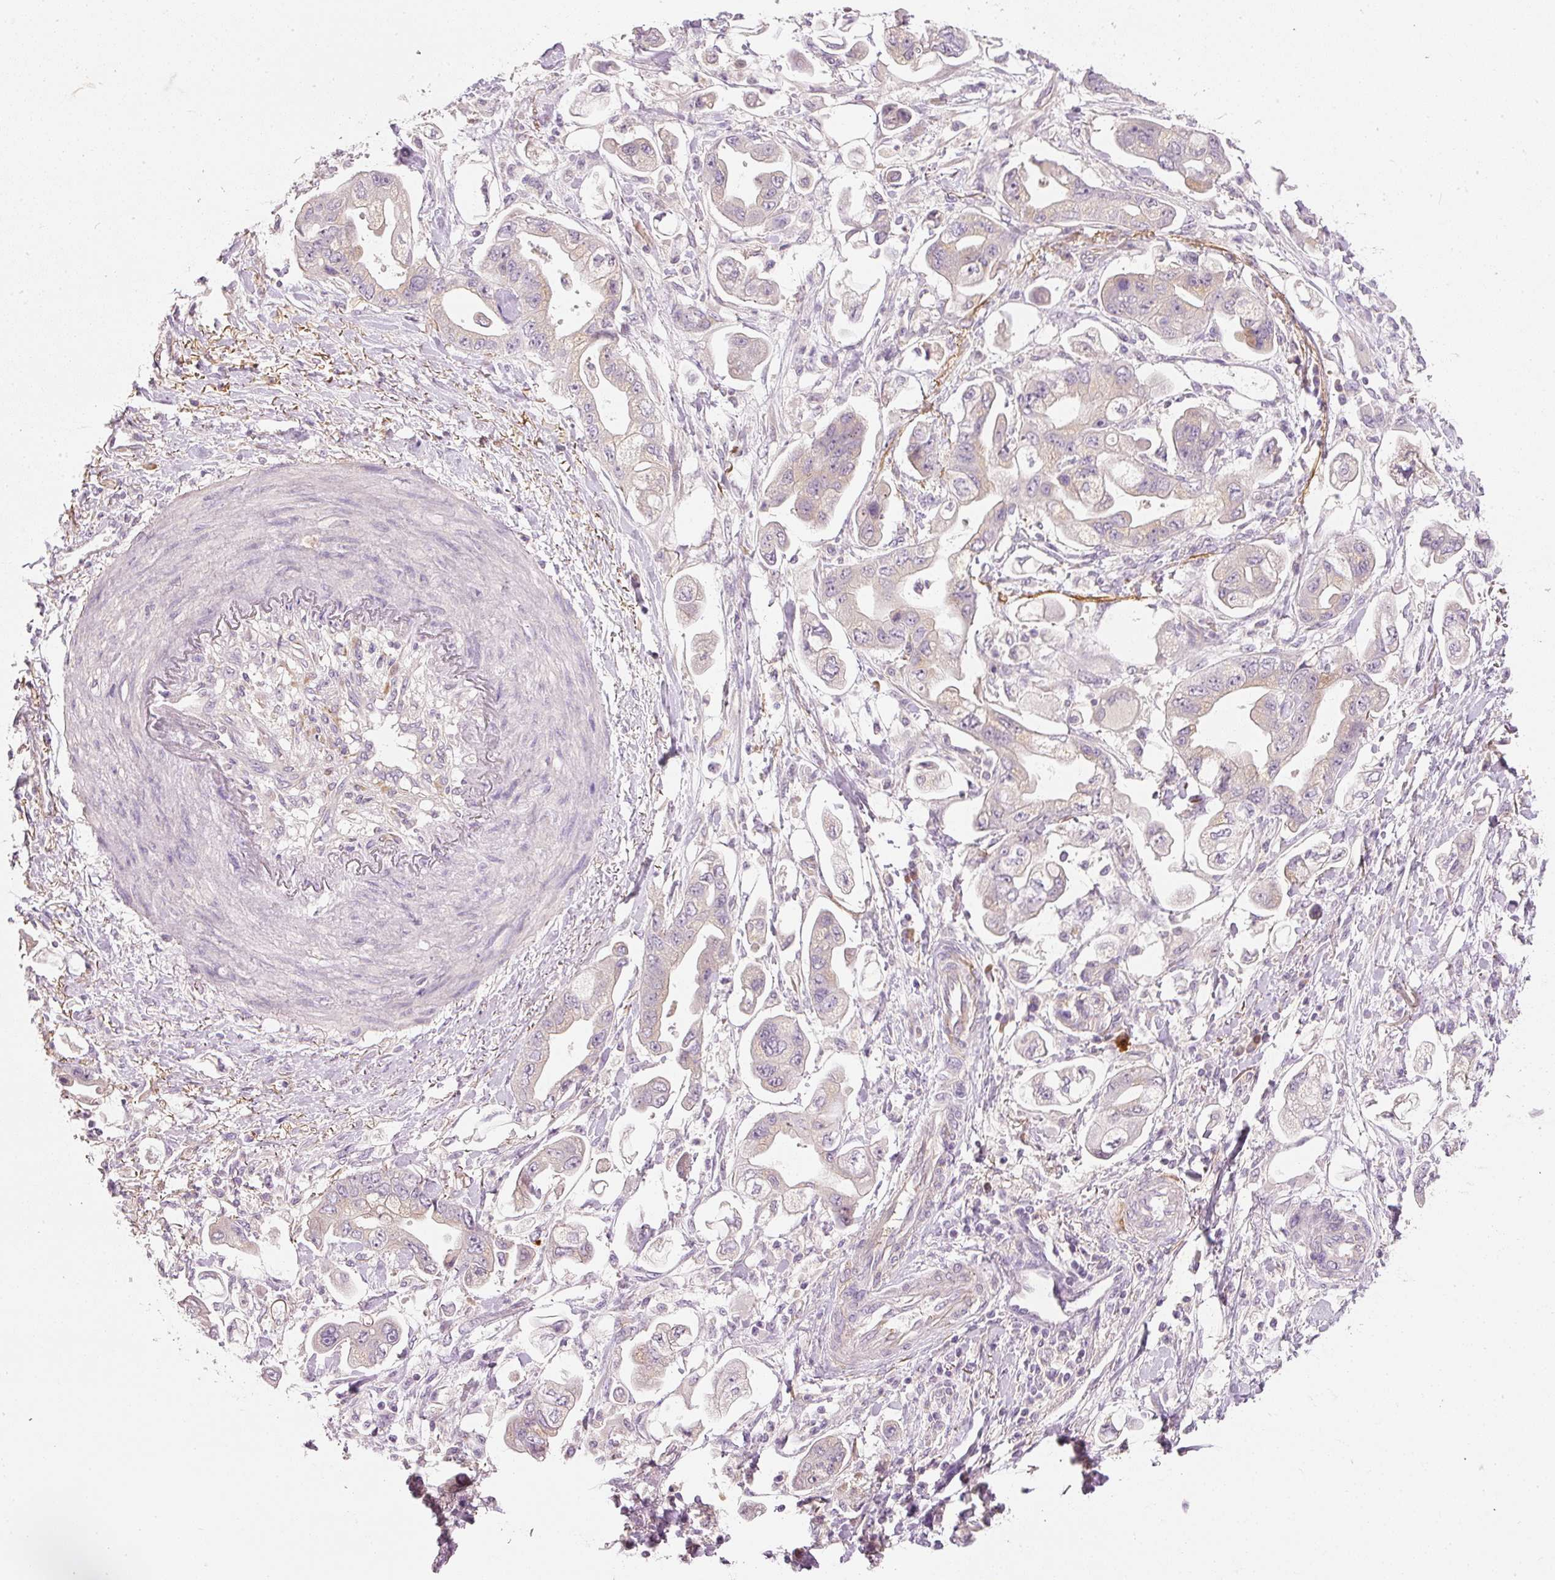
{"staining": {"intensity": "negative", "quantity": "none", "location": "none"}, "tissue": "stomach cancer", "cell_type": "Tumor cells", "image_type": "cancer", "snomed": [{"axis": "morphology", "description": "Adenocarcinoma, NOS"}, {"axis": "topography", "description": "Stomach"}], "caption": "Protein analysis of stomach cancer (adenocarcinoma) reveals no significant expression in tumor cells. Nuclei are stained in blue.", "gene": "RNF167", "patient": {"sex": "male", "age": 62}}